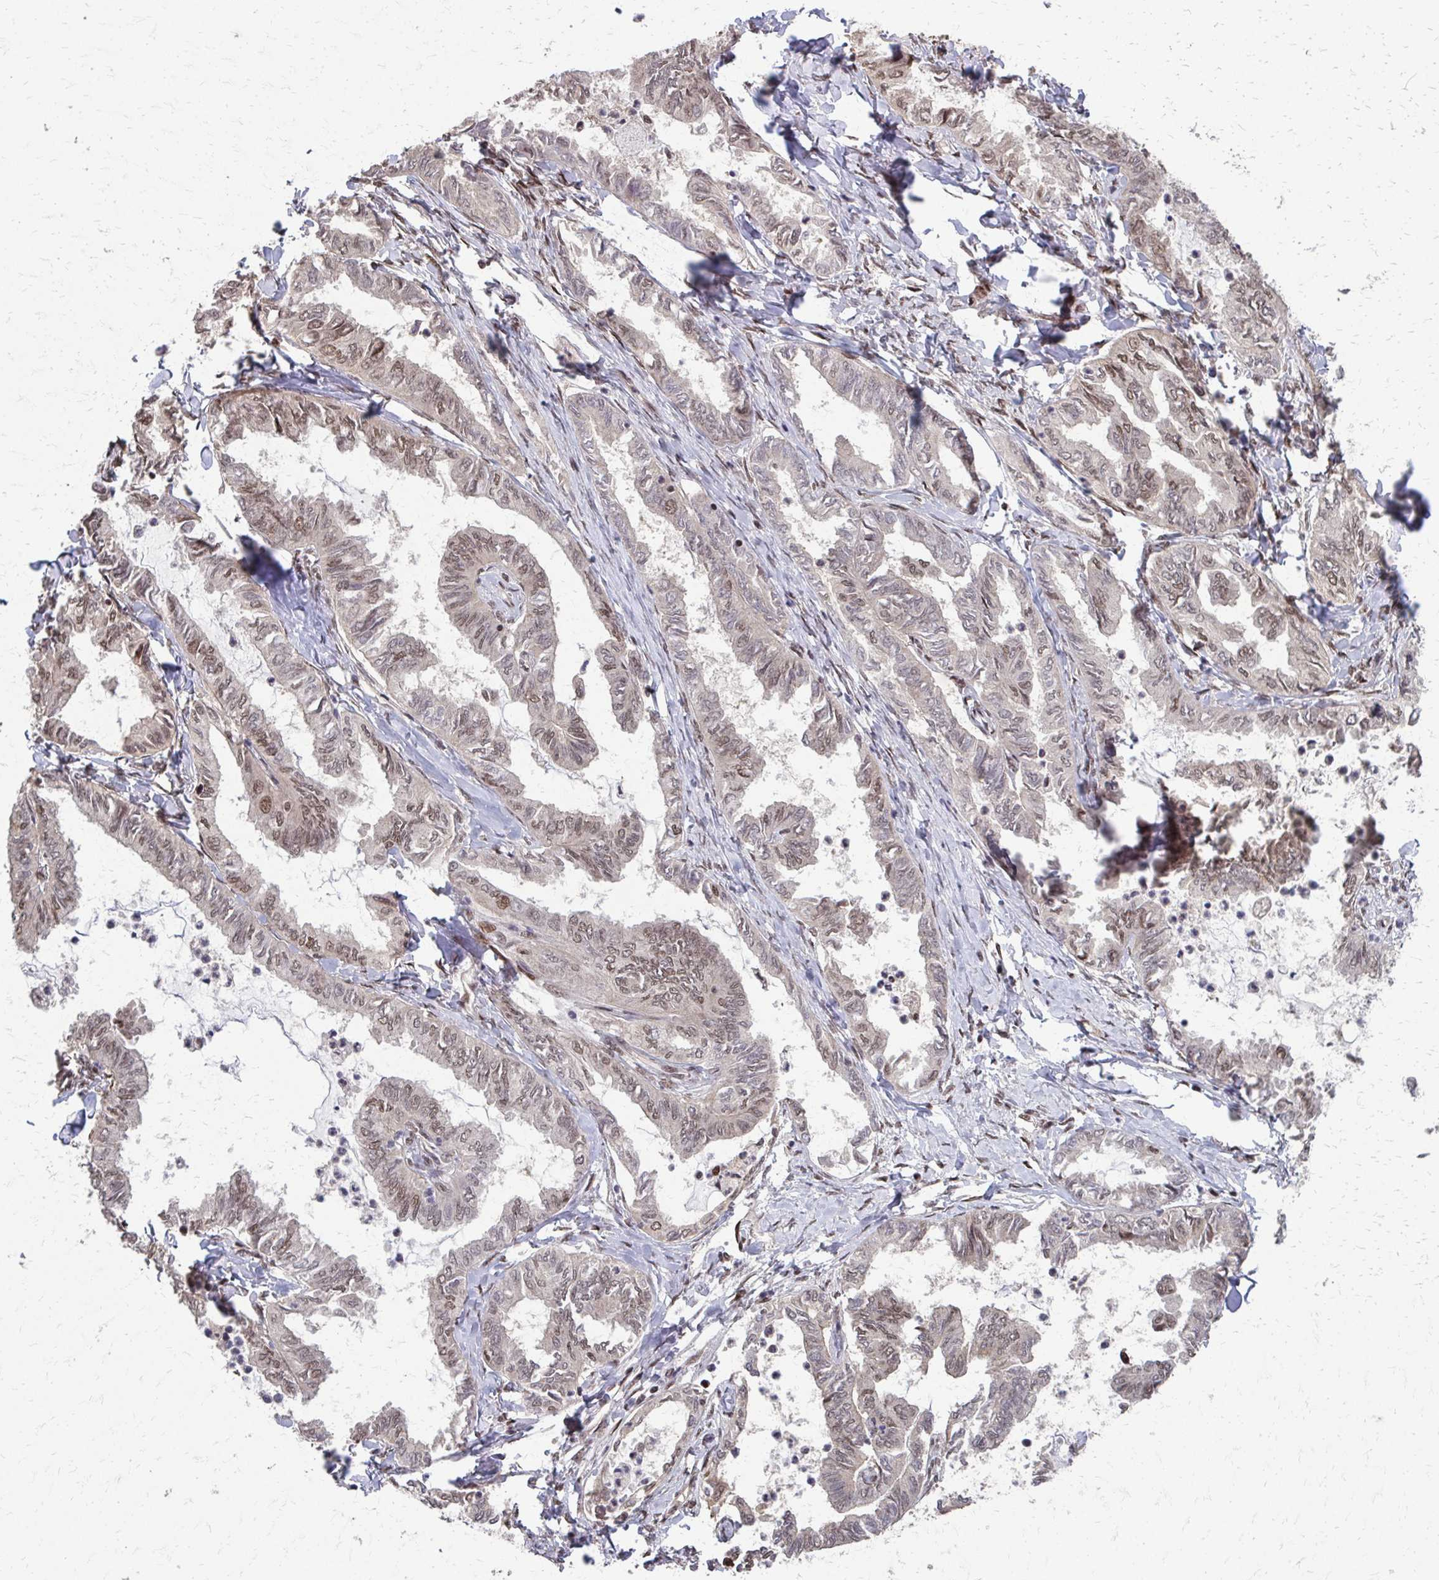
{"staining": {"intensity": "moderate", "quantity": ">75%", "location": "nuclear"}, "tissue": "ovarian cancer", "cell_type": "Tumor cells", "image_type": "cancer", "snomed": [{"axis": "morphology", "description": "Carcinoma, endometroid"}, {"axis": "topography", "description": "Ovary"}], "caption": "Approximately >75% of tumor cells in ovarian cancer (endometroid carcinoma) display moderate nuclear protein staining as visualized by brown immunohistochemical staining.", "gene": "SS18", "patient": {"sex": "female", "age": 70}}